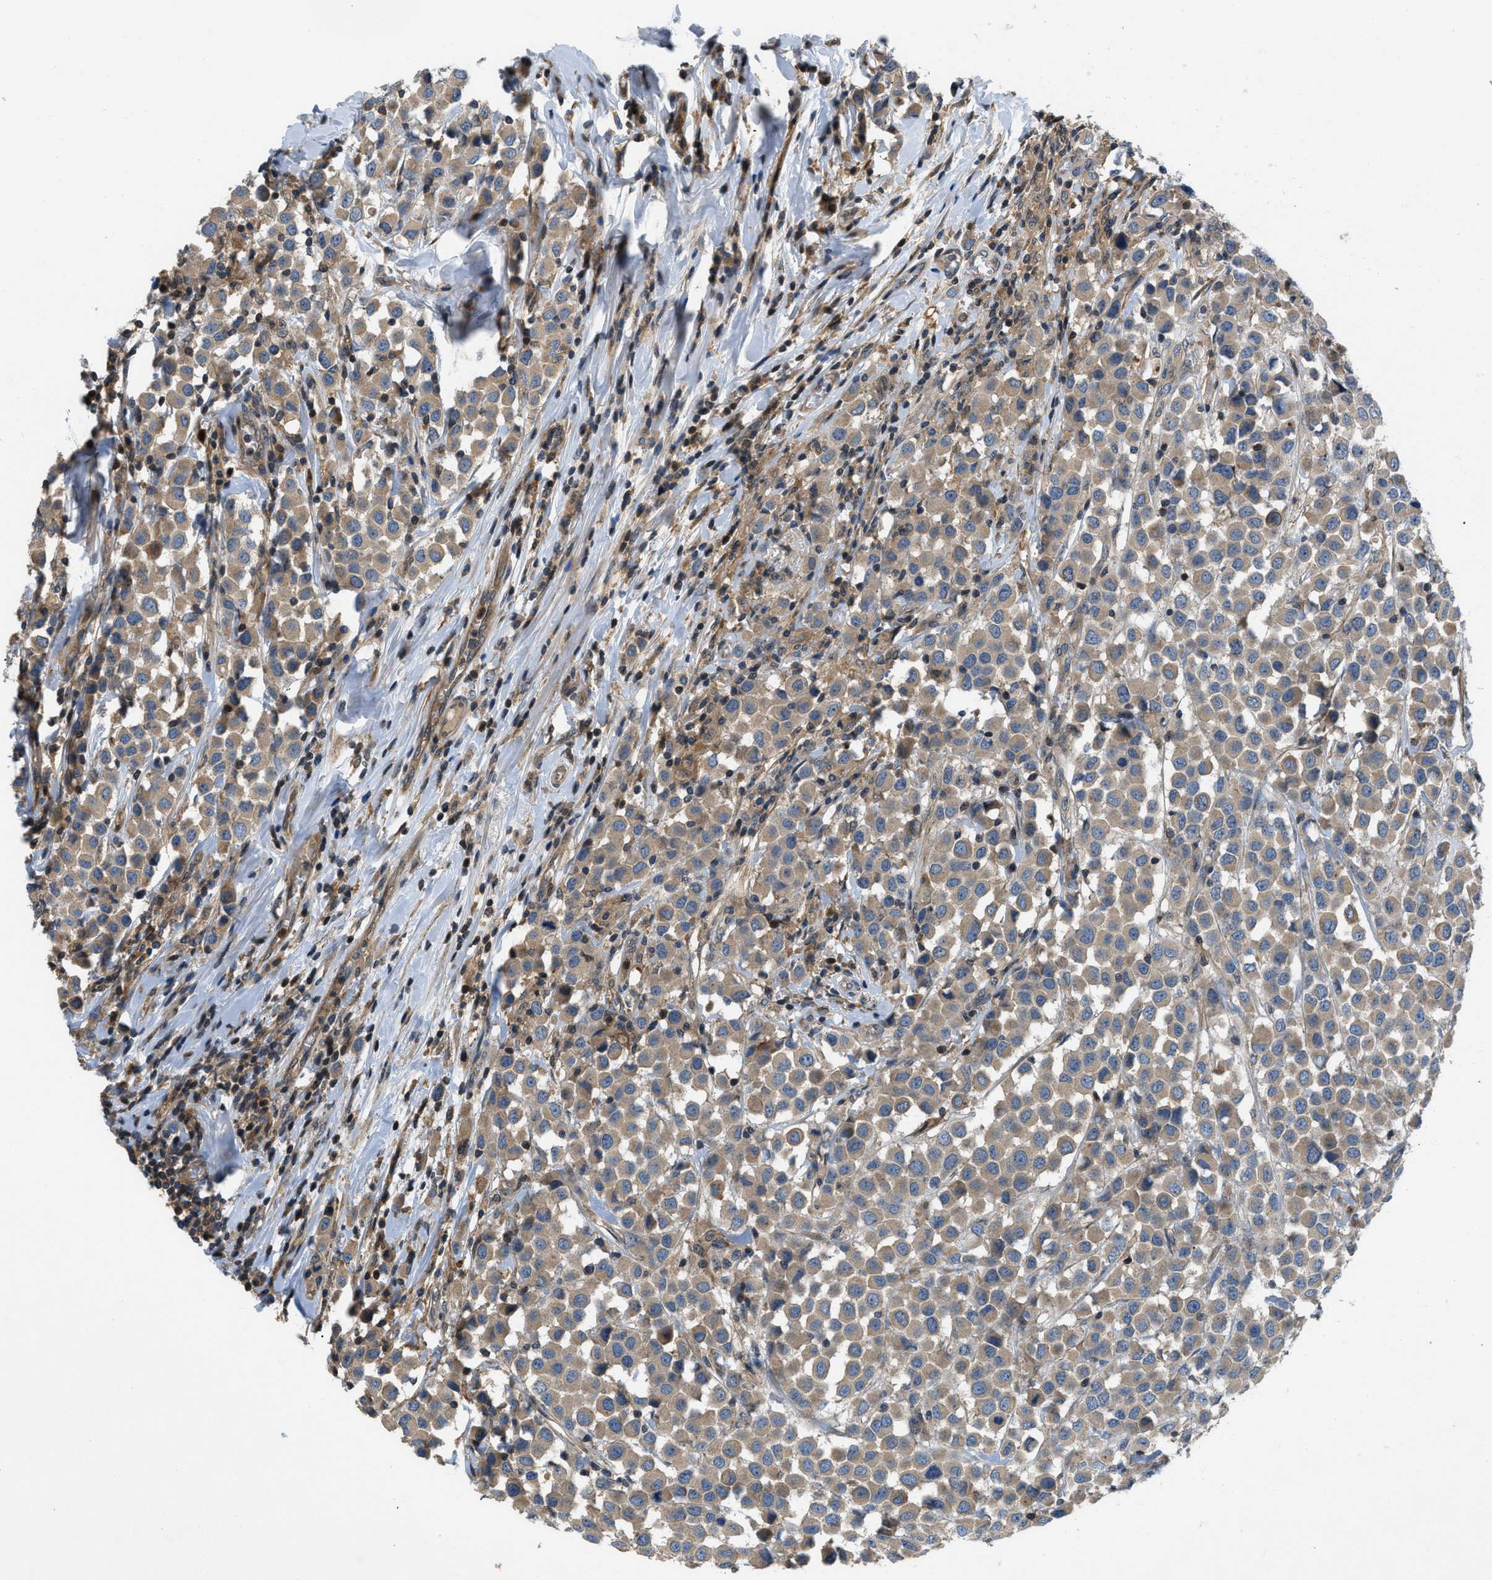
{"staining": {"intensity": "moderate", "quantity": ">75%", "location": "cytoplasmic/membranous"}, "tissue": "breast cancer", "cell_type": "Tumor cells", "image_type": "cancer", "snomed": [{"axis": "morphology", "description": "Duct carcinoma"}, {"axis": "topography", "description": "Breast"}], "caption": "Breast intraductal carcinoma tissue displays moderate cytoplasmic/membranous positivity in approximately >75% of tumor cells", "gene": "GPR31", "patient": {"sex": "female", "age": 61}}